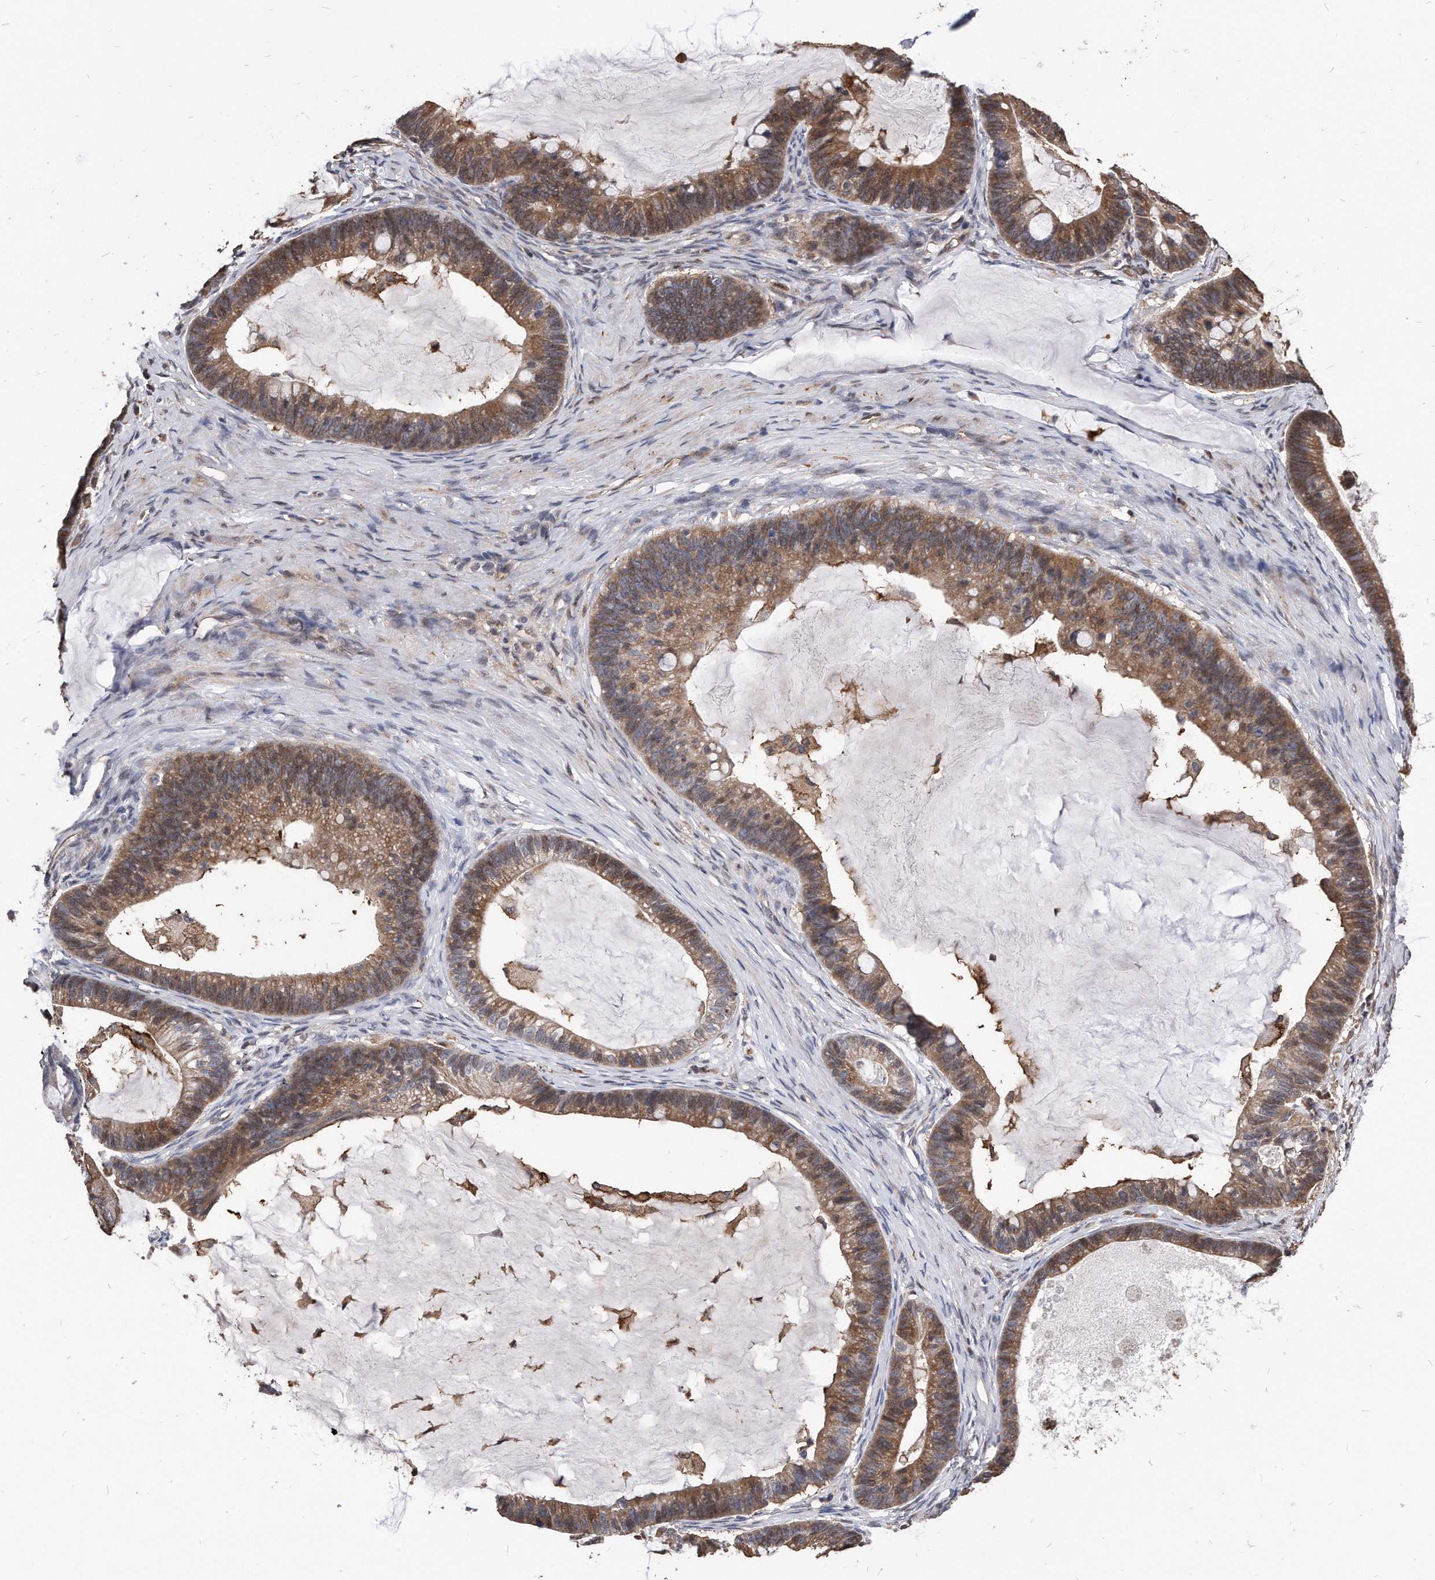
{"staining": {"intensity": "moderate", "quantity": ">75%", "location": "cytoplasmic/membranous"}, "tissue": "ovarian cancer", "cell_type": "Tumor cells", "image_type": "cancer", "snomed": [{"axis": "morphology", "description": "Cystadenocarcinoma, mucinous, NOS"}, {"axis": "topography", "description": "Ovary"}], "caption": "Protein staining by immunohistochemistry (IHC) displays moderate cytoplasmic/membranous positivity in approximately >75% of tumor cells in ovarian mucinous cystadenocarcinoma.", "gene": "IL20RA", "patient": {"sex": "female", "age": 61}}